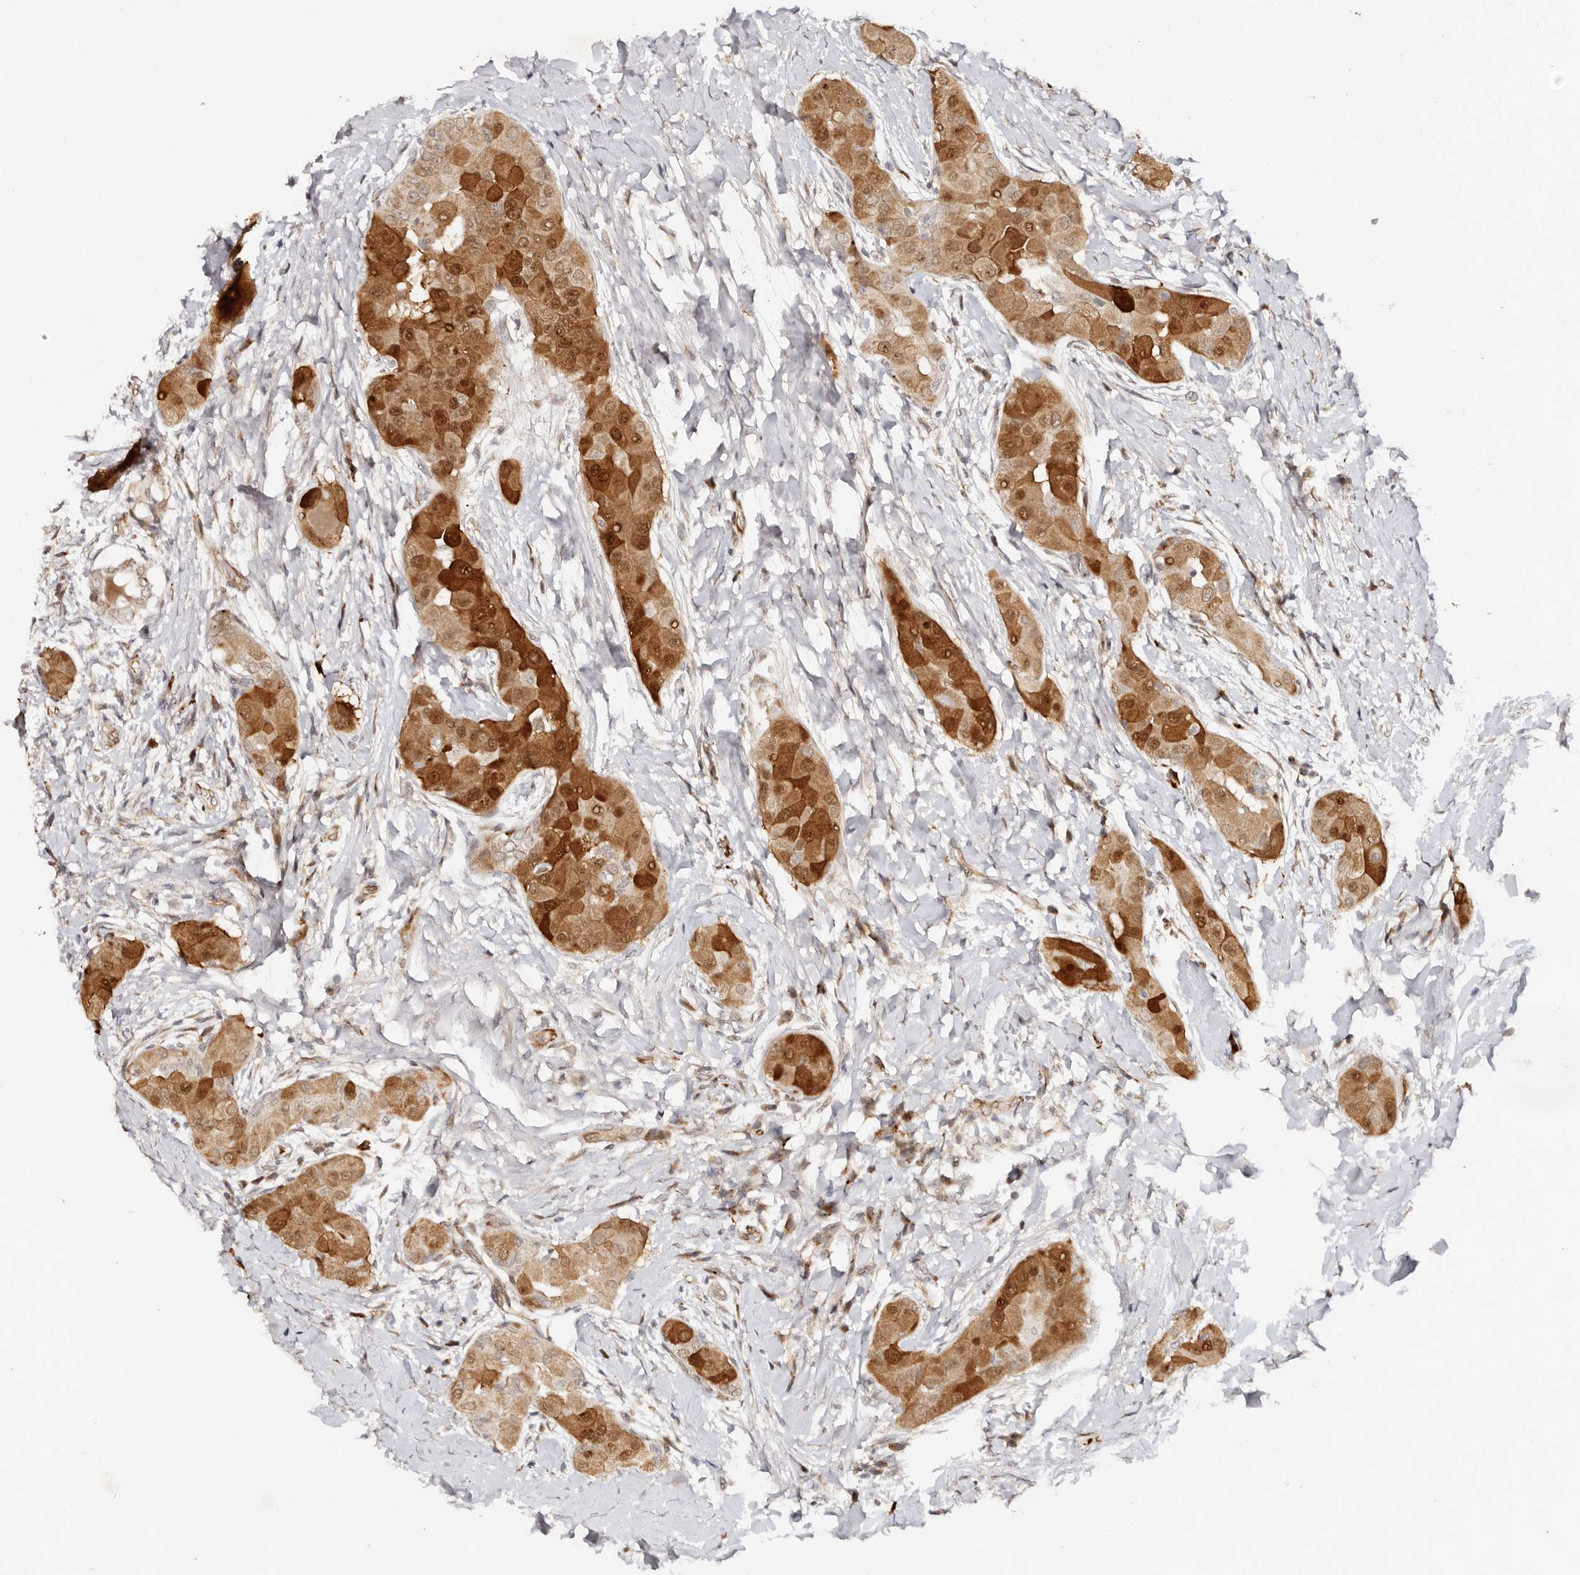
{"staining": {"intensity": "strong", "quantity": ">75%", "location": "cytoplasmic/membranous"}, "tissue": "thyroid cancer", "cell_type": "Tumor cells", "image_type": "cancer", "snomed": [{"axis": "morphology", "description": "Papillary adenocarcinoma, NOS"}, {"axis": "topography", "description": "Thyroid gland"}], "caption": "Thyroid papillary adenocarcinoma stained for a protein reveals strong cytoplasmic/membranous positivity in tumor cells. (Stains: DAB (3,3'-diaminobenzidine) in brown, nuclei in blue, Microscopy: brightfield microscopy at high magnification).", "gene": "BCL2L15", "patient": {"sex": "male", "age": 33}}